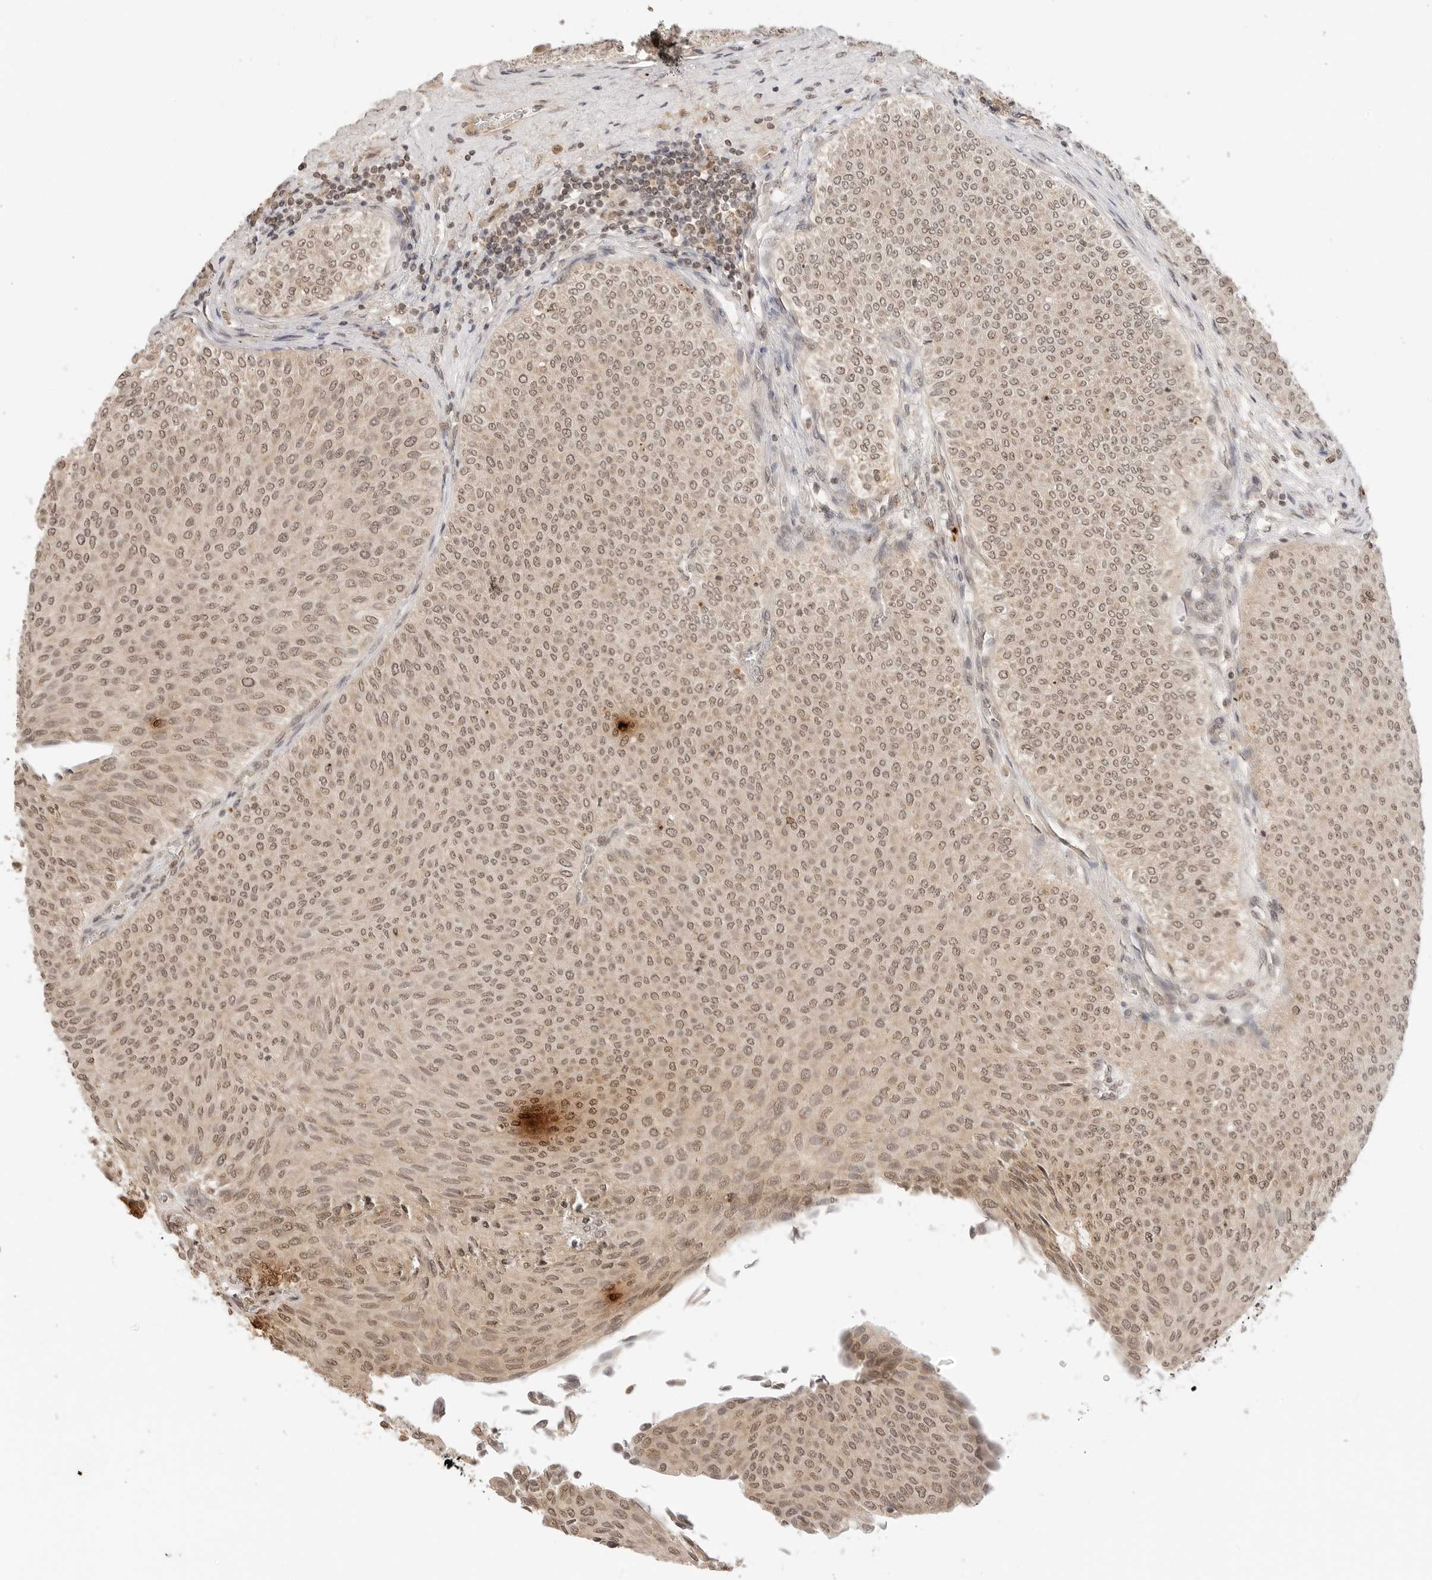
{"staining": {"intensity": "weak", "quantity": ">75%", "location": "cytoplasmic/membranous,nuclear"}, "tissue": "urothelial cancer", "cell_type": "Tumor cells", "image_type": "cancer", "snomed": [{"axis": "morphology", "description": "Urothelial carcinoma, Low grade"}, {"axis": "topography", "description": "Urinary bladder"}], "caption": "Low-grade urothelial carcinoma tissue exhibits weak cytoplasmic/membranous and nuclear expression in approximately >75% of tumor cells, visualized by immunohistochemistry. Nuclei are stained in blue.", "gene": "GPR34", "patient": {"sex": "male", "age": 78}}